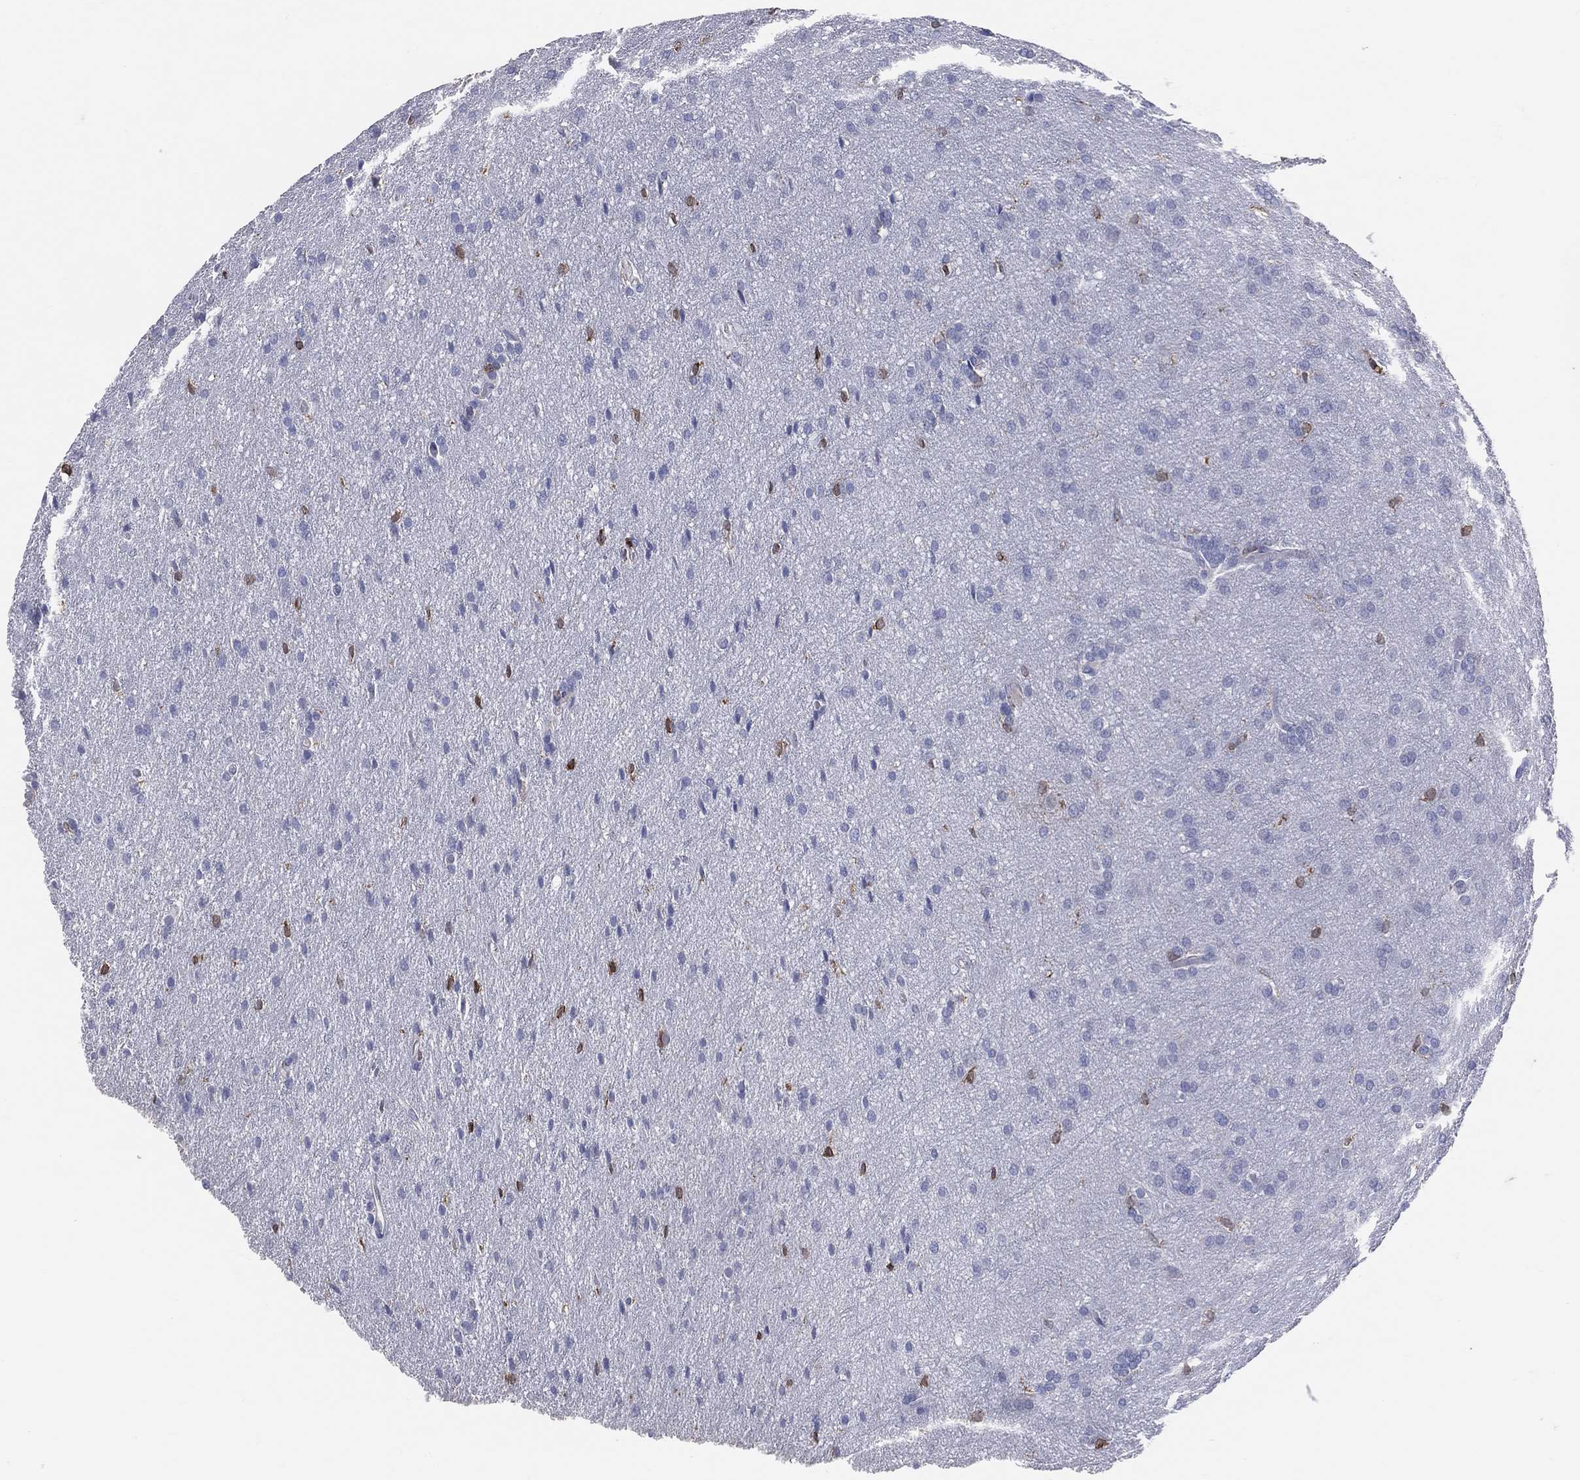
{"staining": {"intensity": "negative", "quantity": "none", "location": "none"}, "tissue": "glioma", "cell_type": "Tumor cells", "image_type": "cancer", "snomed": [{"axis": "morphology", "description": "Glioma, malignant, Low grade"}, {"axis": "topography", "description": "Brain"}], "caption": "This is an immunohistochemistry (IHC) micrograph of human malignant low-grade glioma. There is no positivity in tumor cells.", "gene": "CD74", "patient": {"sex": "female", "age": 32}}